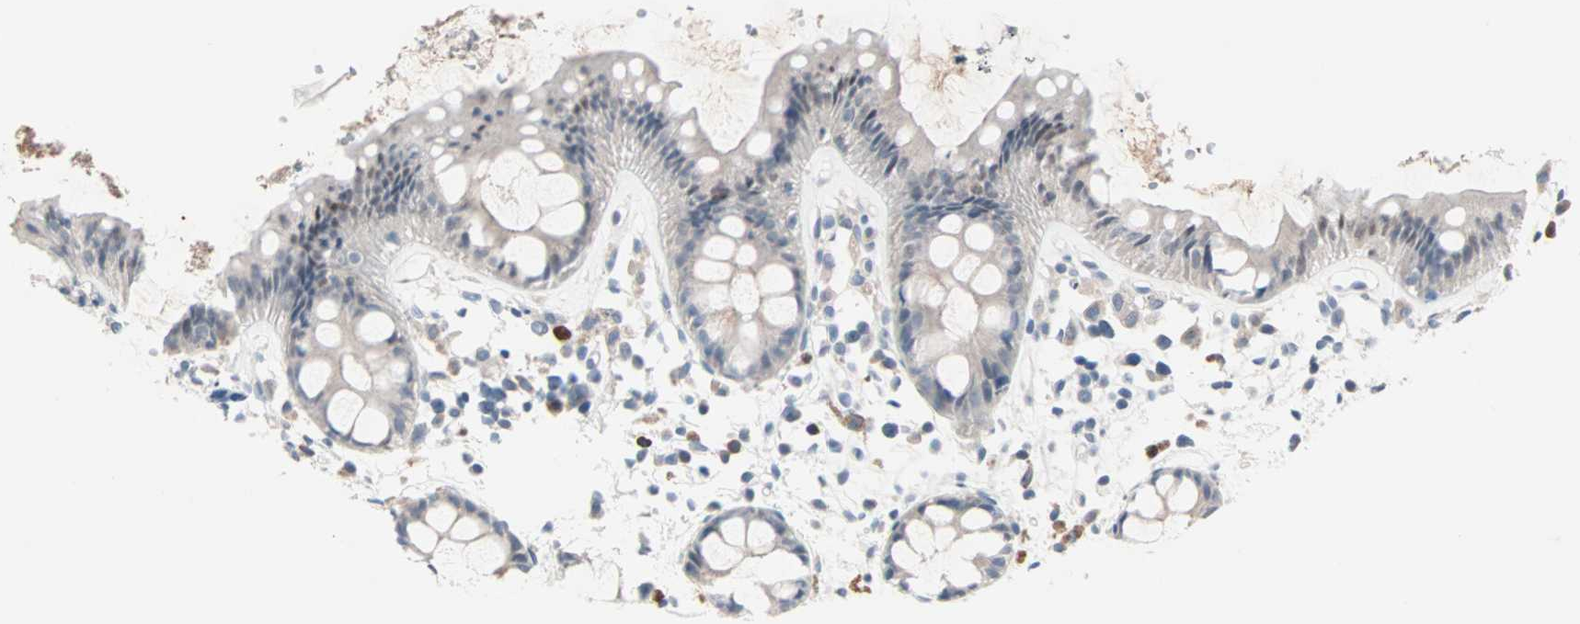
{"staining": {"intensity": "strong", "quantity": "<25%", "location": "nuclear"}, "tissue": "rectum", "cell_type": "Glandular cells", "image_type": "normal", "snomed": [{"axis": "morphology", "description": "Normal tissue, NOS"}, {"axis": "topography", "description": "Rectum"}], "caption": "The immunohistochemical stain highlights strong nuclear expression in glandular cells of unremarkable rectum. The staining was performed using DAB (3,3'-diaminobenzidine), with brown indicating positive protein expression. Nuclei are stained blue with hematoxylin.", "gene": "CCNE2", "patient": {"sex": "female", "age": 66}}